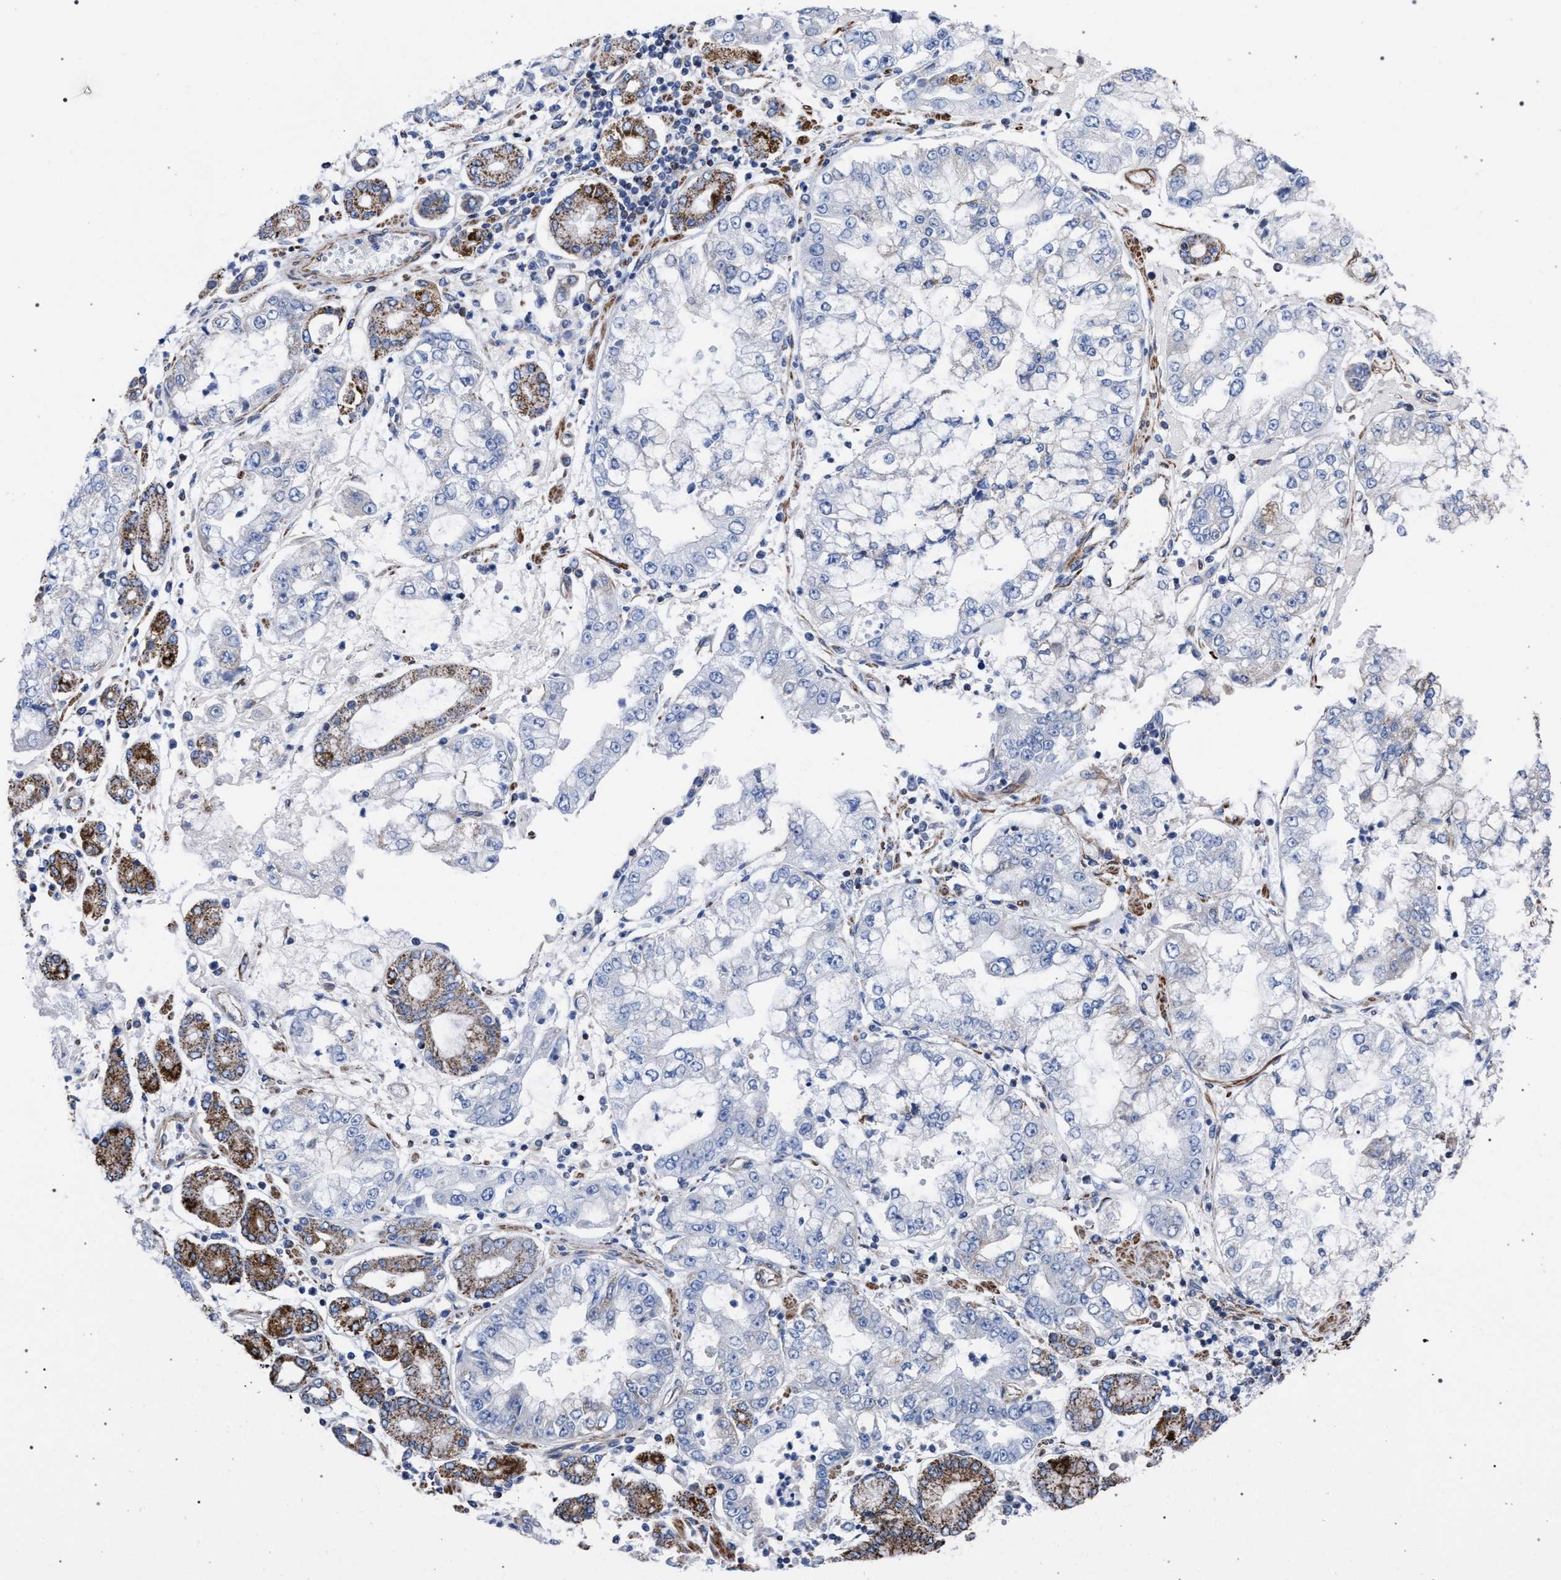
{"staining": {"intensity": "moderate", "quantity": "<25%", "location": "cytoplasmic/membranous"}, "tissue": "stomach cancer", "cell_type": "Tumor cells", "image_type": "cancer", "snomed": [{"axis": "morphology", "description": "Adenocarcinoma, NOS"}, {"axis": "topography", "description": "Stomach"}], "caption": "Brown immunohistochemical staining in human adenocarcinoma (stomach) displays moderate cytoplasmic/membranous expression in approximately <25% of tumor cells. (IHC, brightfield microscopy, high magnification).", "gene": "ACADS", "patient": {"sex": "male", "age": 76}}